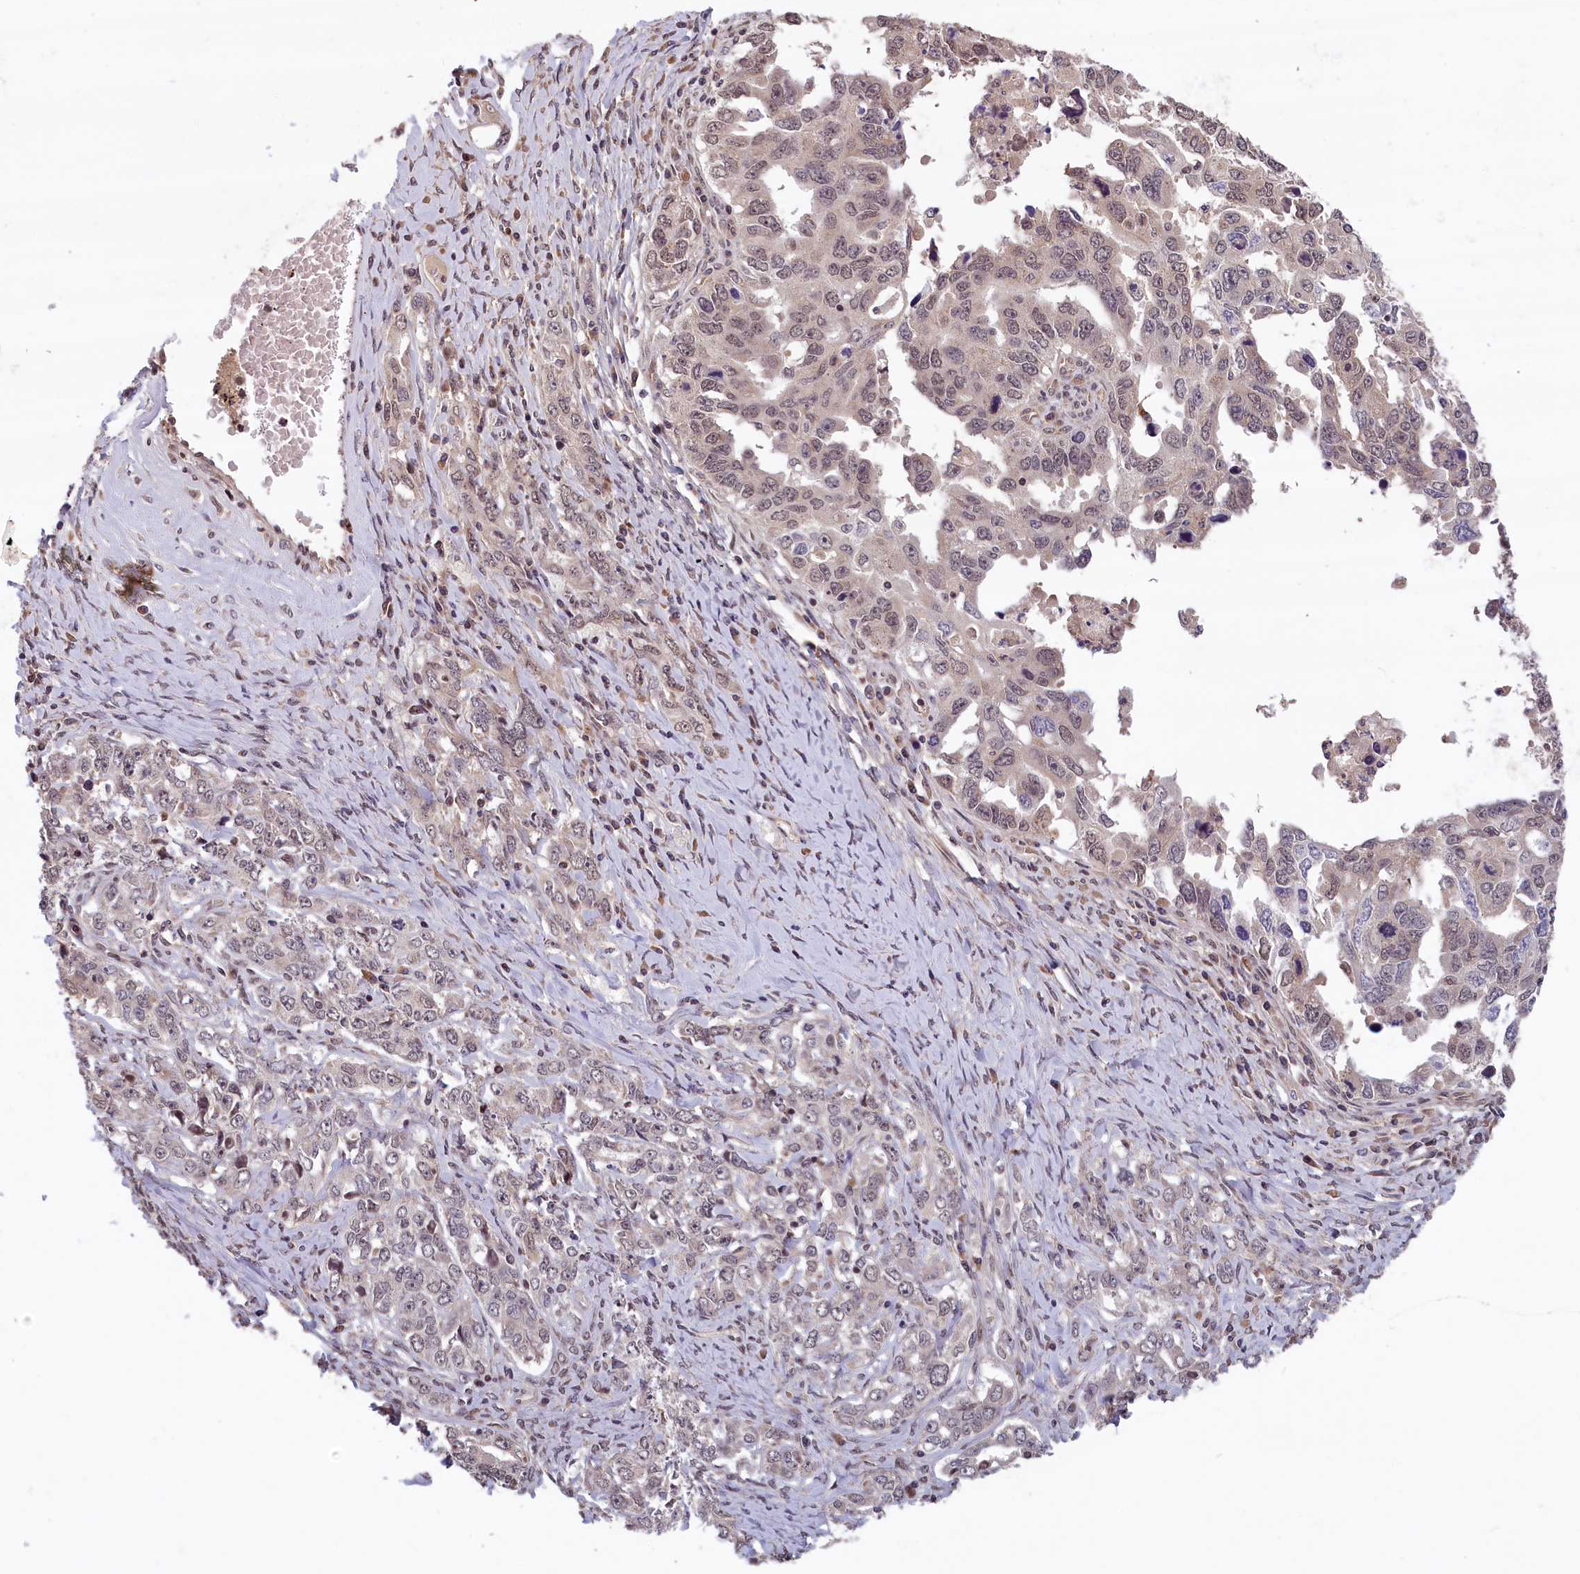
{"staining": {"intensity": "weak", "quantity": "25%-75%", "location": "nuclear"}, "tissue": "ovarian cancer", "cell_type": "Tumor cells", "image_type": "cancer", "snomed": [{"axis": "morphology", "description": "Carcinoma, endometroid"}, {"axis": "topography", "description": "Ovary"}], "caption": "A histopathology image of human ovarian endometroid carcinoma stained for a protein reveals weak nuclear brown staining in tumor cells.", "gene": "KCNK6", "patient": {"sex": "female", "age": 62}}